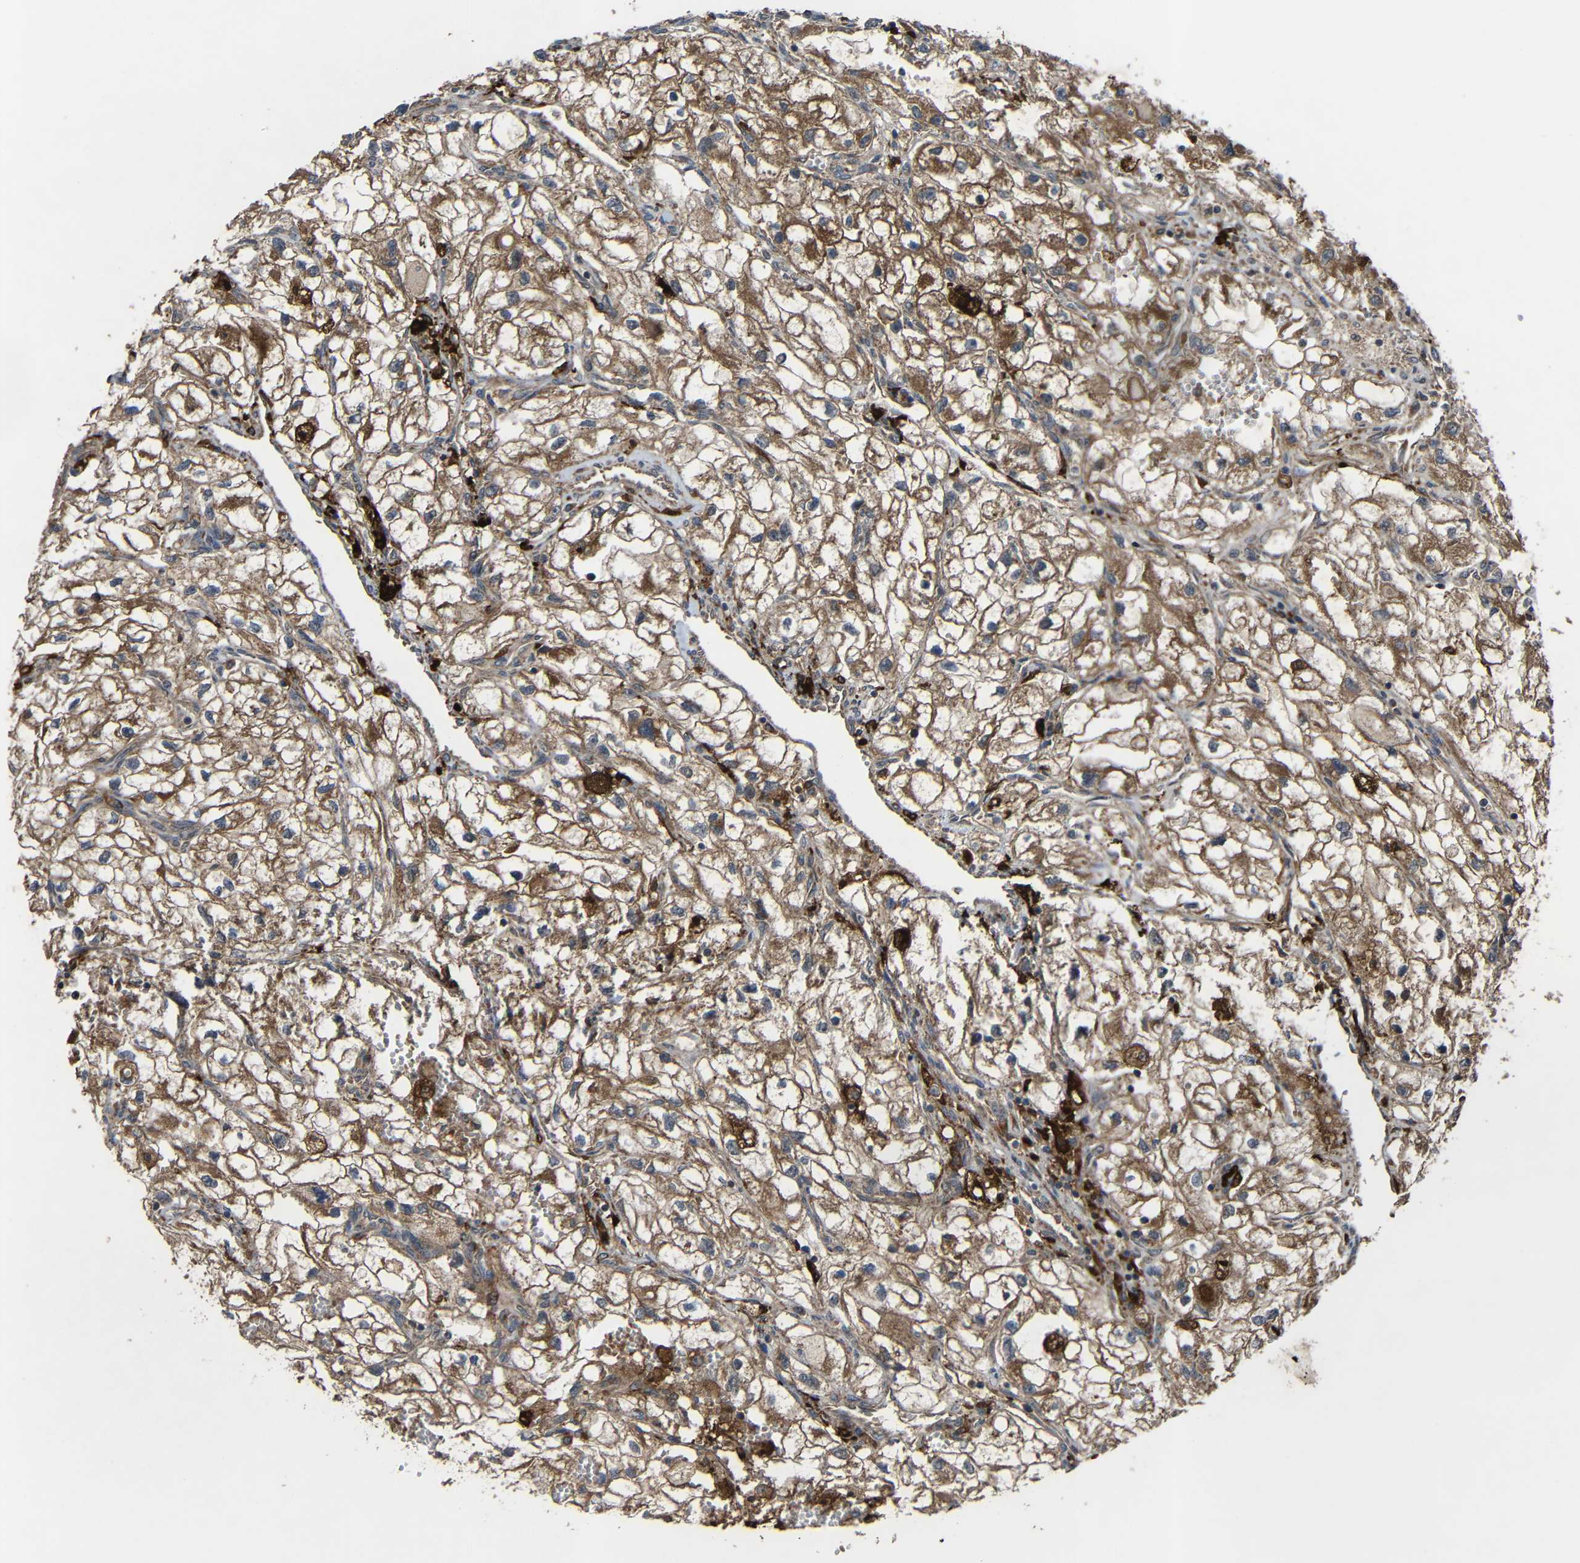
{"staining": {"intensity": "moderate", "quantity": ">75%", "location": "cytoplasmic/membranous"}, "tissue": "renal cancer", "cell_type": "Tumor cells", "image_type": "cancer", "snomed": [{"axis": "morphology", "description": "Adenocarcinoma, NOS"}, {"axis": "topography", "description": "Kidney"}], "caption": "A brown stain labels moderate cytoplasmic/membranous staining of a protein in human renal cancer tumor cells.", "gene": "C1GALT1", "patient": {"sex": "female", "age": 70}}